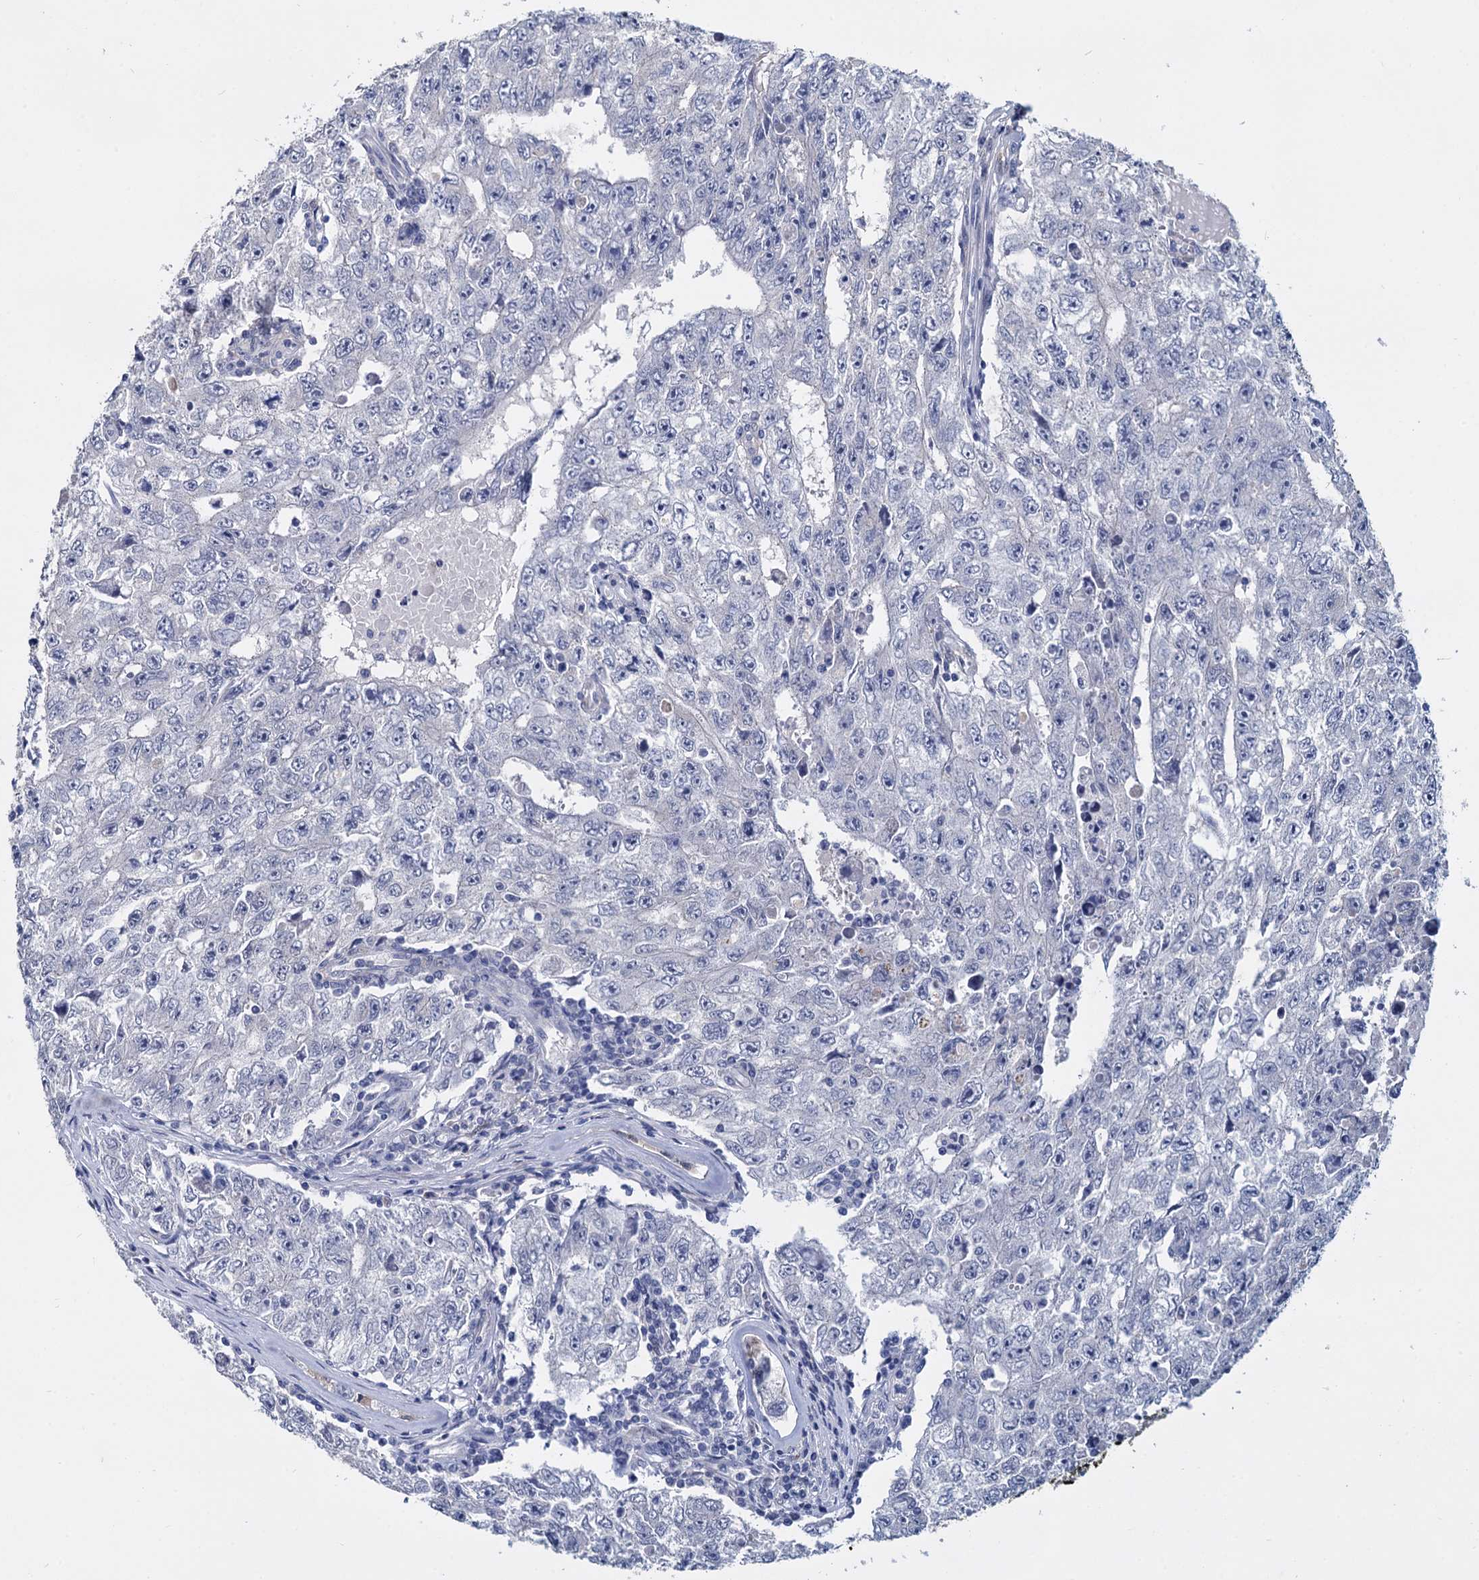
{"staining": {"intensity": "negative", "quantity": "none", "location": "none"}, "tissue": "testis cancer", "cell_type": "Tumor cells", "image_type": "cancer", "snomed": [{"axis": "morphology", "description": "Carcinoma, Embryonal, NOS"}, {"axis": "topography", "description": "Testis"}], "caption": "Image shows no significant protein staining in tumor cells of testis cancer (embryonal carcinoma).", "gene": "GSTM3", "patient": {"sex": "male", "age": 17}}